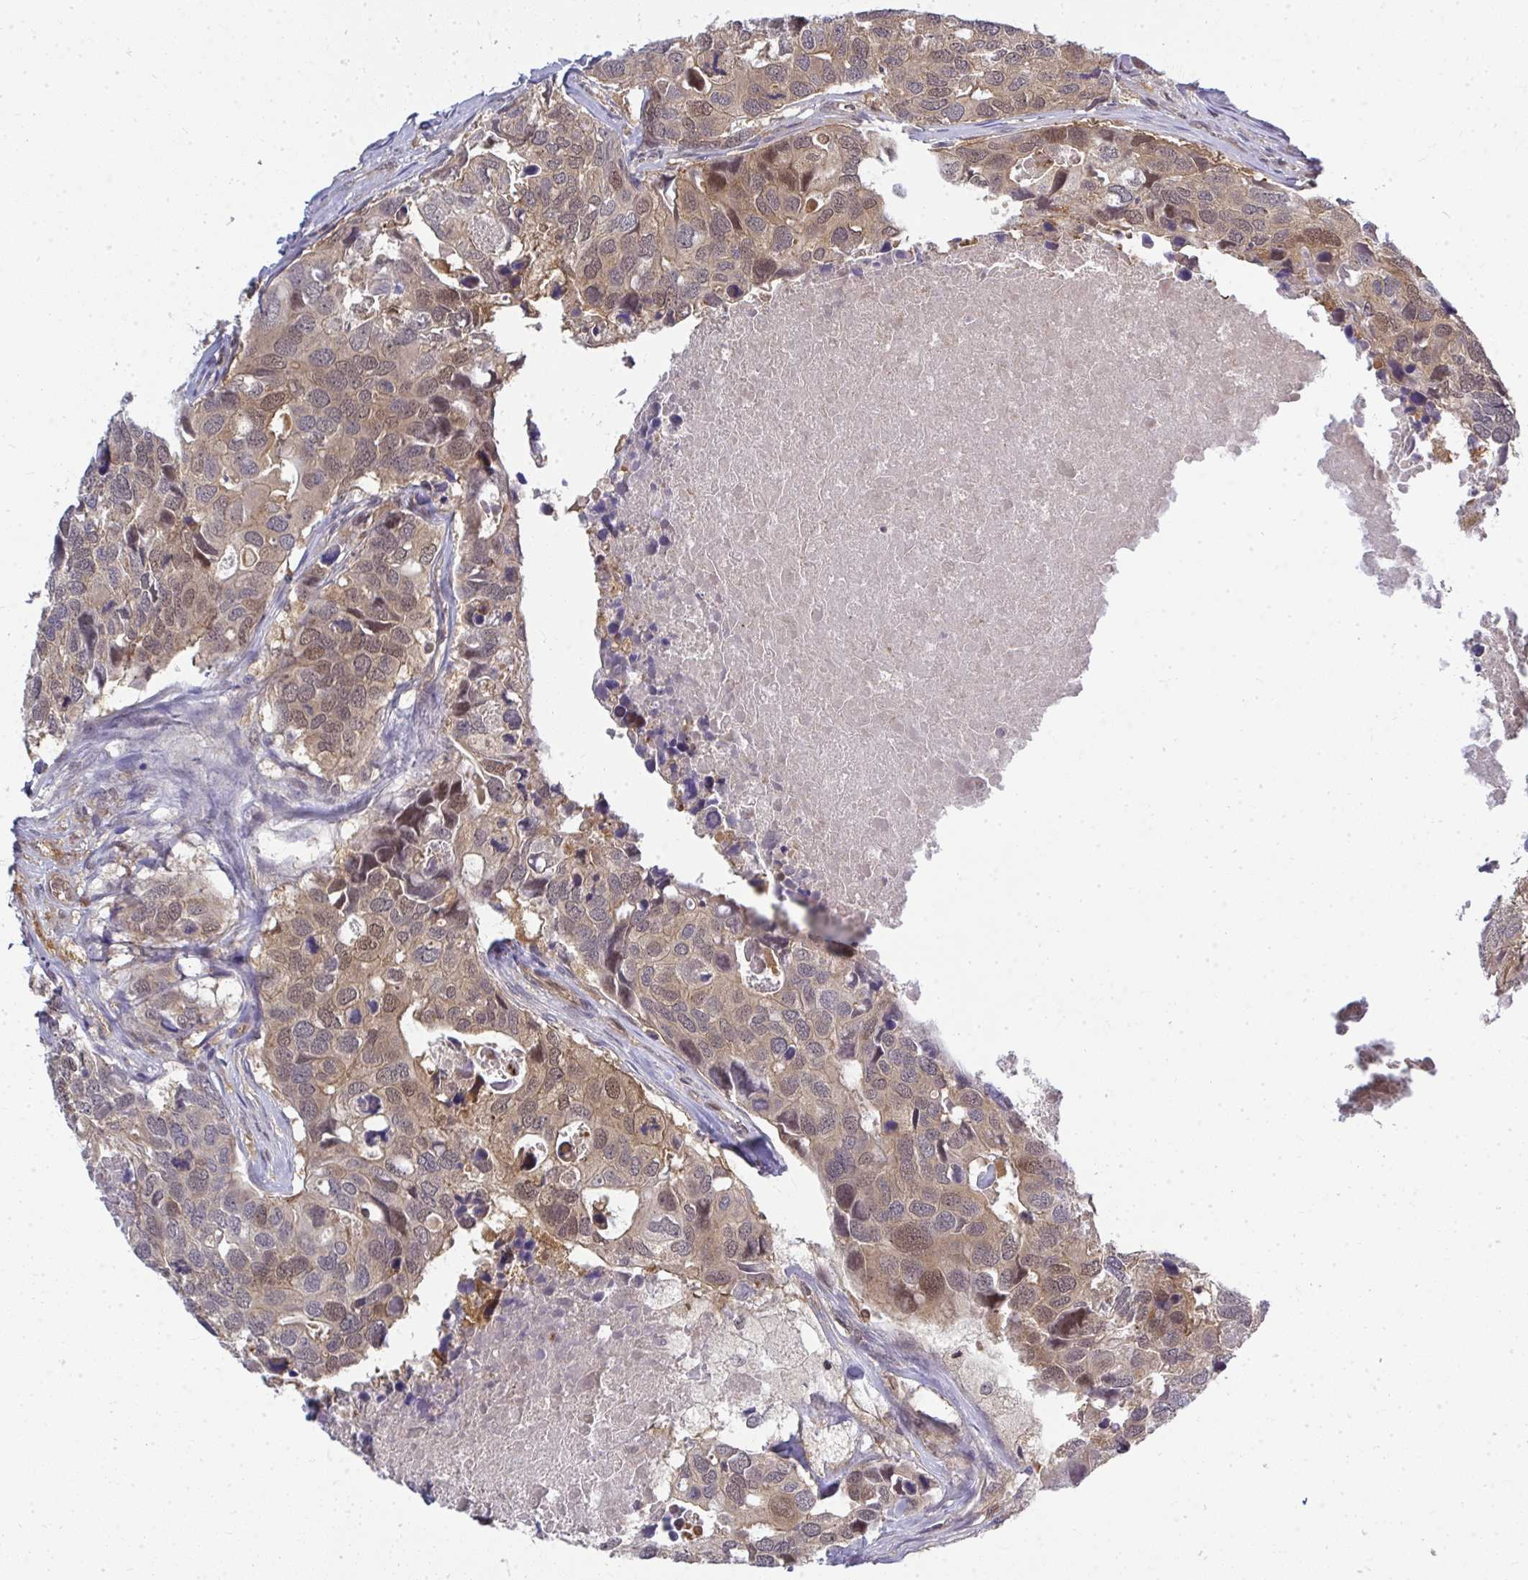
{"staining": {"intensity": "weak", "quantity": ">75%", "location": "cytoplasmic/membranous,nuclear"}, "tissue": "breast cancer", "cell_type": "Tumor cells", "image_type": "cancer", "snomed": [{"axis": "morphology", "description": "Duct carcinoma"}, {"axis": "topography", "description": "Breast"}], "caption": "Immunohistochemical staining of breast cancer (infiltrating ductal carcinoma) demonstrates low levels of weak cytoplasmic/membranous and nuclear protein expression in approximately >75% of tumor cells.", "gene": "HDHD2", "patient": {"sex": "female", "age": 83}}